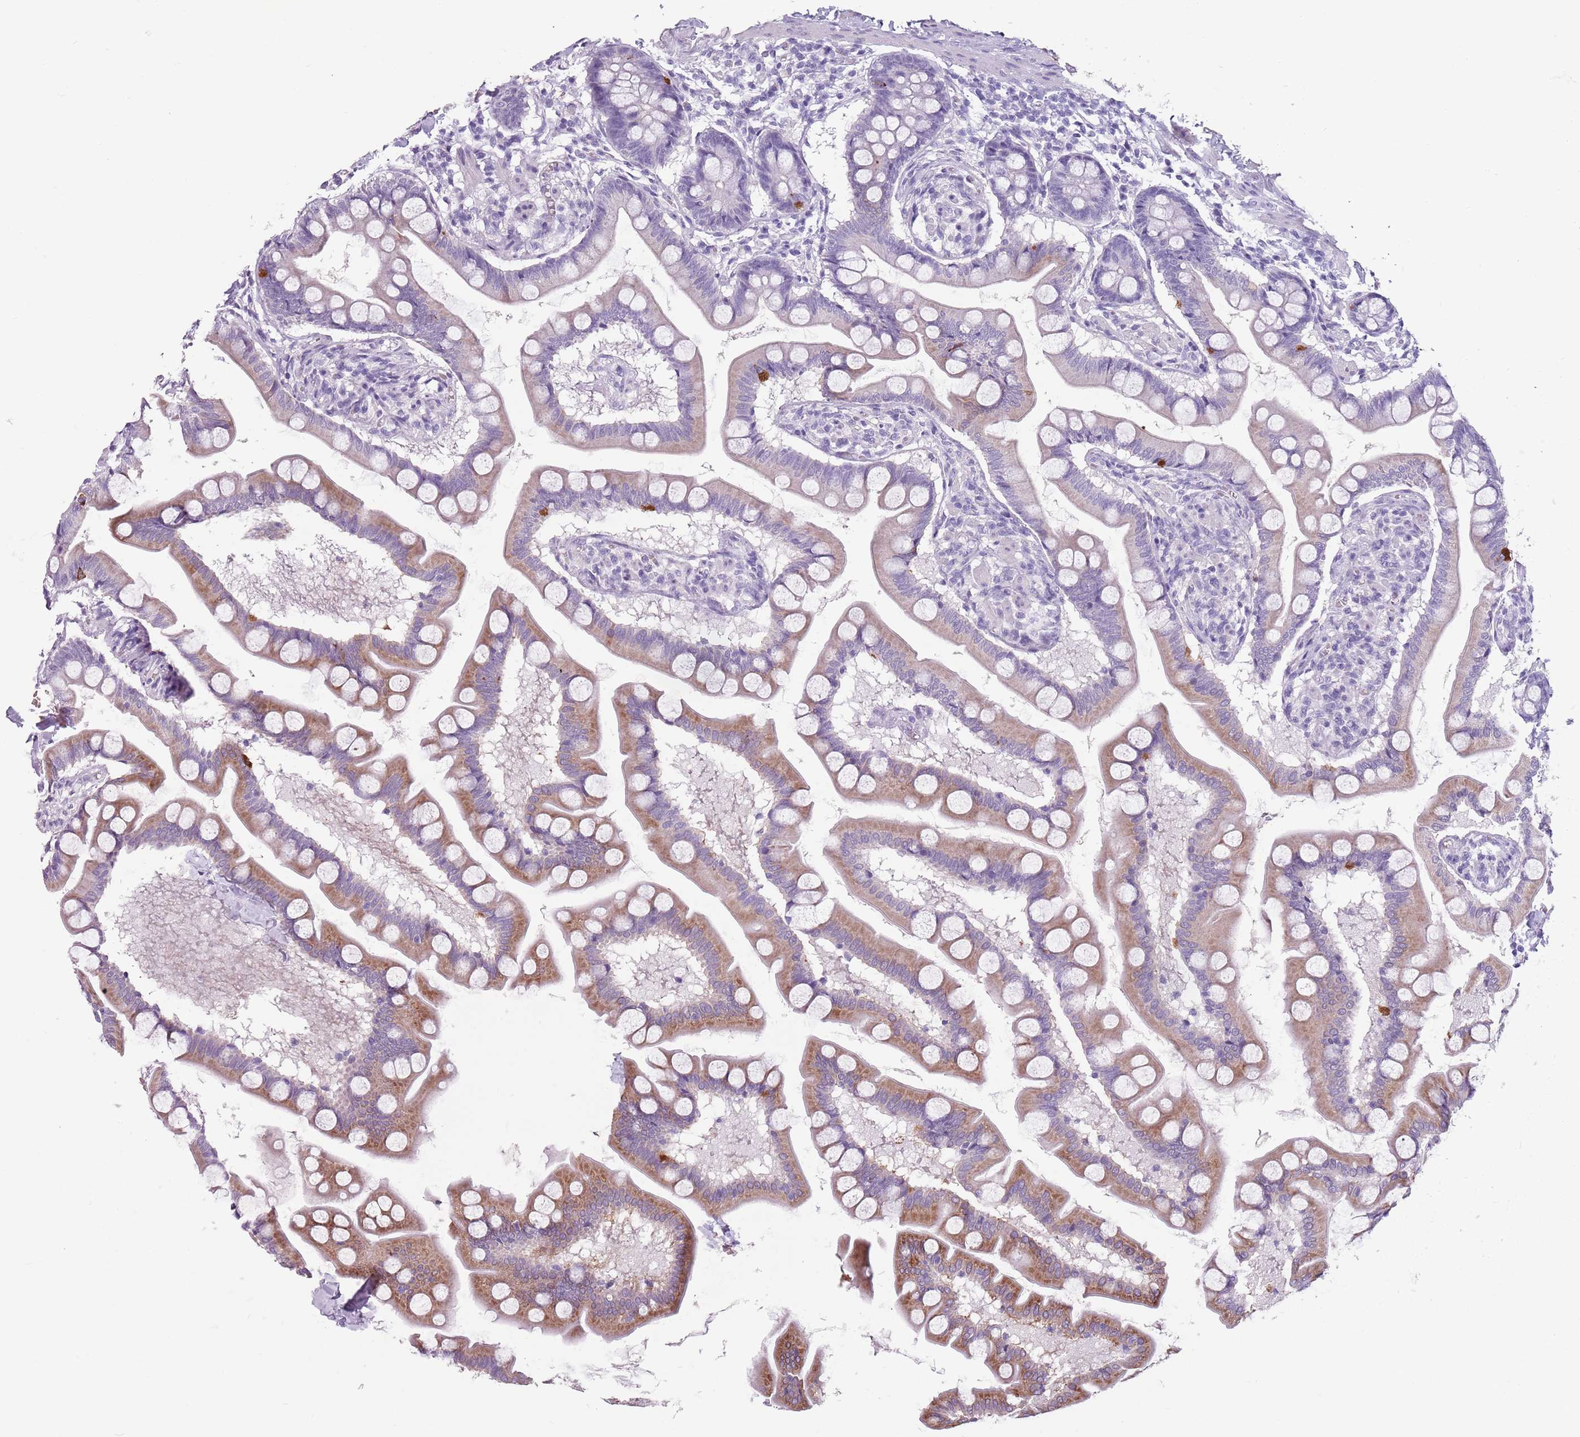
{"staining": {"intensity": "moderate", "quantity": "<25%", "location": "cytoplasmic/membranous"}, "tissue": "small intestine", "cell_type": "Glandular cells", "image_type": "normal", "snomed": [{"axis": "morphology", "description": "Normal tissue, NOS"}, {"axis": "topography", "description": "Small intestine"}], "caption": "Immunohistochemical staining of benign small intestine shows moderate cytoplasmic/membranous protein positivity in approximately <25% of glandular cells.", "gene": "SPESP1", "patient": {"sex": "male", "age": 41}}